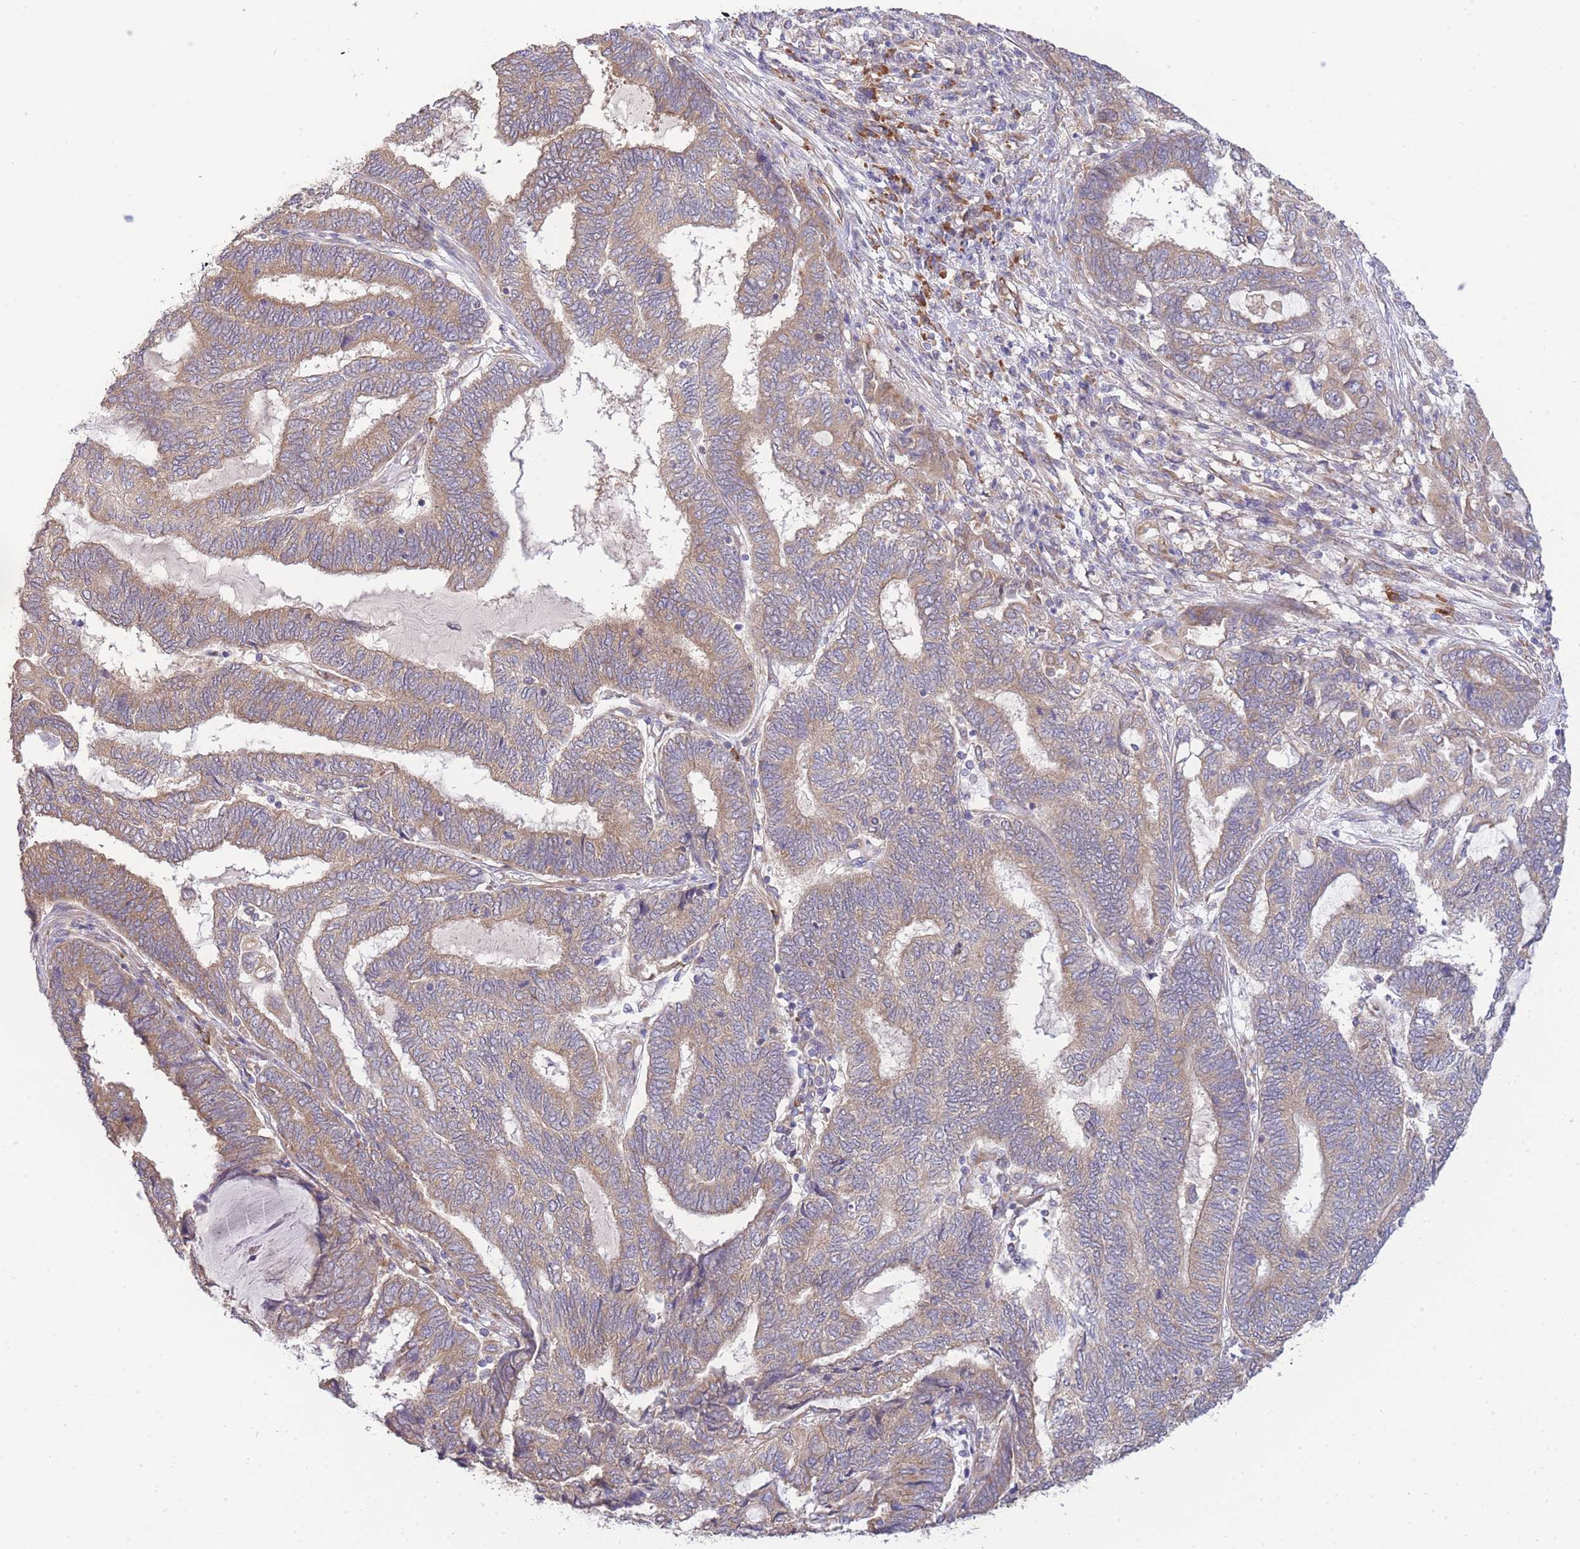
{"staining": {"intensity": "moderate", "quantity": ">75%", "location": "cytoplasmic/membranous"}, "tissue": "endometrial cancer", "cell_type": "Tumor cells", "image_type": "cancer", "snomed": [{"axis": "morphology", "description": "Adenocarcinoma, NOS"}, {"axis": "topography", "description": "Uterus"}, {"axis": "topography", "description": "Endometrium"}], "caption": "Brown immunohistochemical staining in human endometrial cancer reveals moderate cytoplasmic/membranous staining in about >75% of tumor cells. The protein of interest is shown in brown color, while the nuclei are stained blue.", "gene": "BEX1", "patient": {"sex": "female", "age": 70}}